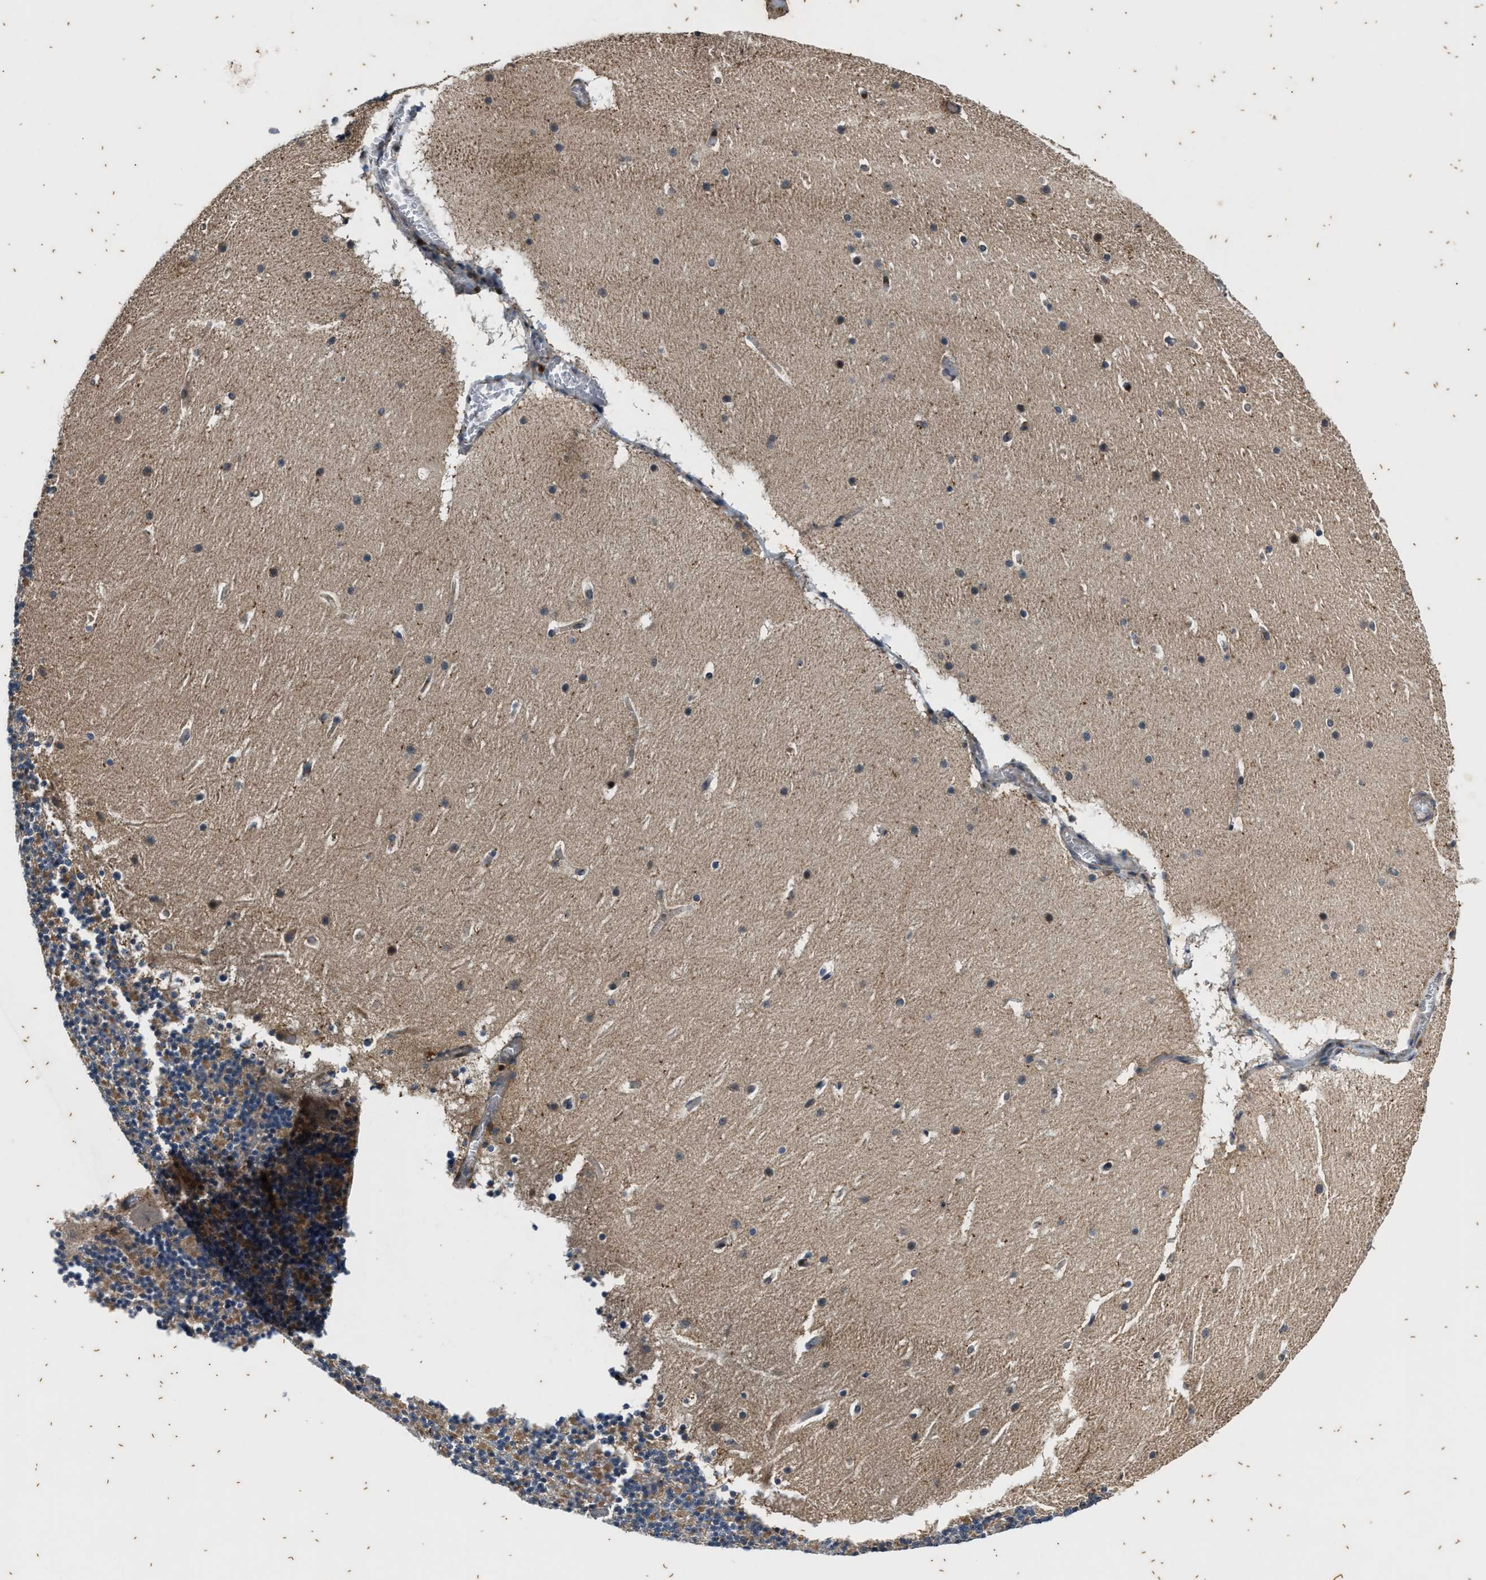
{"staining": {"intensity": "weak", "quantity": "<25%", "location": "cytoplasmic/membranous"}, "tissue": "cerebellum", "cell_type": "Cells in granular layer", "image_type": "normal", "snomed": [{"axis": "morphology", "description": "Normal tissue, NOS"}, {"axis": "topography", "description": "Cerebellum"}], "caption": "The immunohistochemistry (IHC) micrograph has no significant staining in cells in granular layer of cerebellum. Nuclei are stained in blue.", "gene": "PTPN7", "patient": {"sex": "male", "age": 45}}